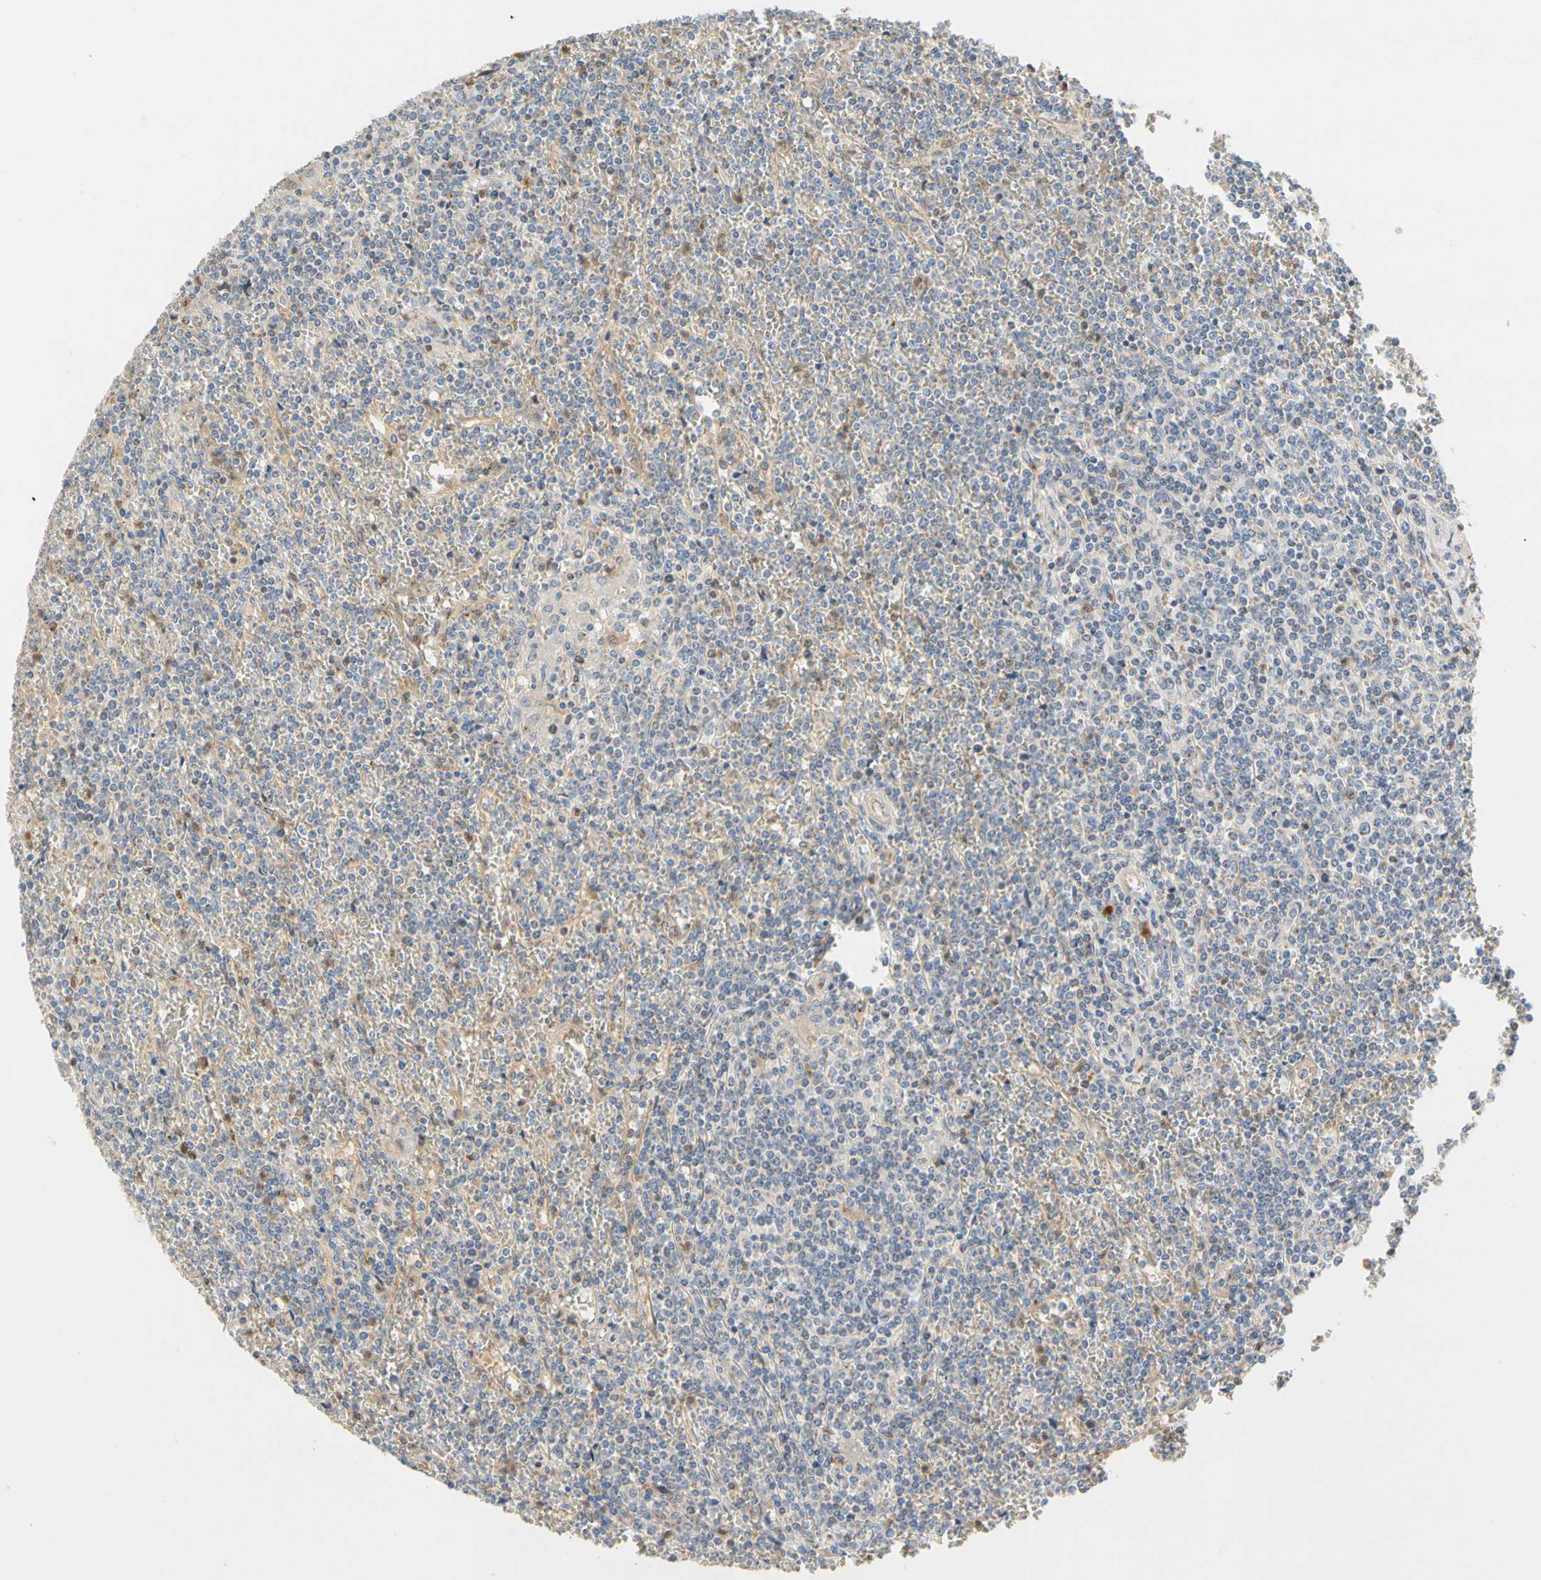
{"staining": {"intensity": "negative", "quantity": "none", "location": "none"}, "tissue": "lymphoma", "cell_type": "Tumor cells", "image_type": "cancer", "snomed": [{"axis": "morphology", "description": "Malignant lymphoma, non-Hodgkin's type, Low grade"}, {"axis": "topography", "description": "Spleen"}], "caption": "IHC histopathology image of lymphoma stained for a protein (brown), which exhibits no positivity in tumor cells. (Stains: DAB (3,3'-diaminobenzidine) immunohistochemistry (IHC) with hematoxylin counter stain, Microscopy: brightfield microscopy at high magnification).", "gene": "GPSM2", "patient": {"sex": "female", "age": 19}}